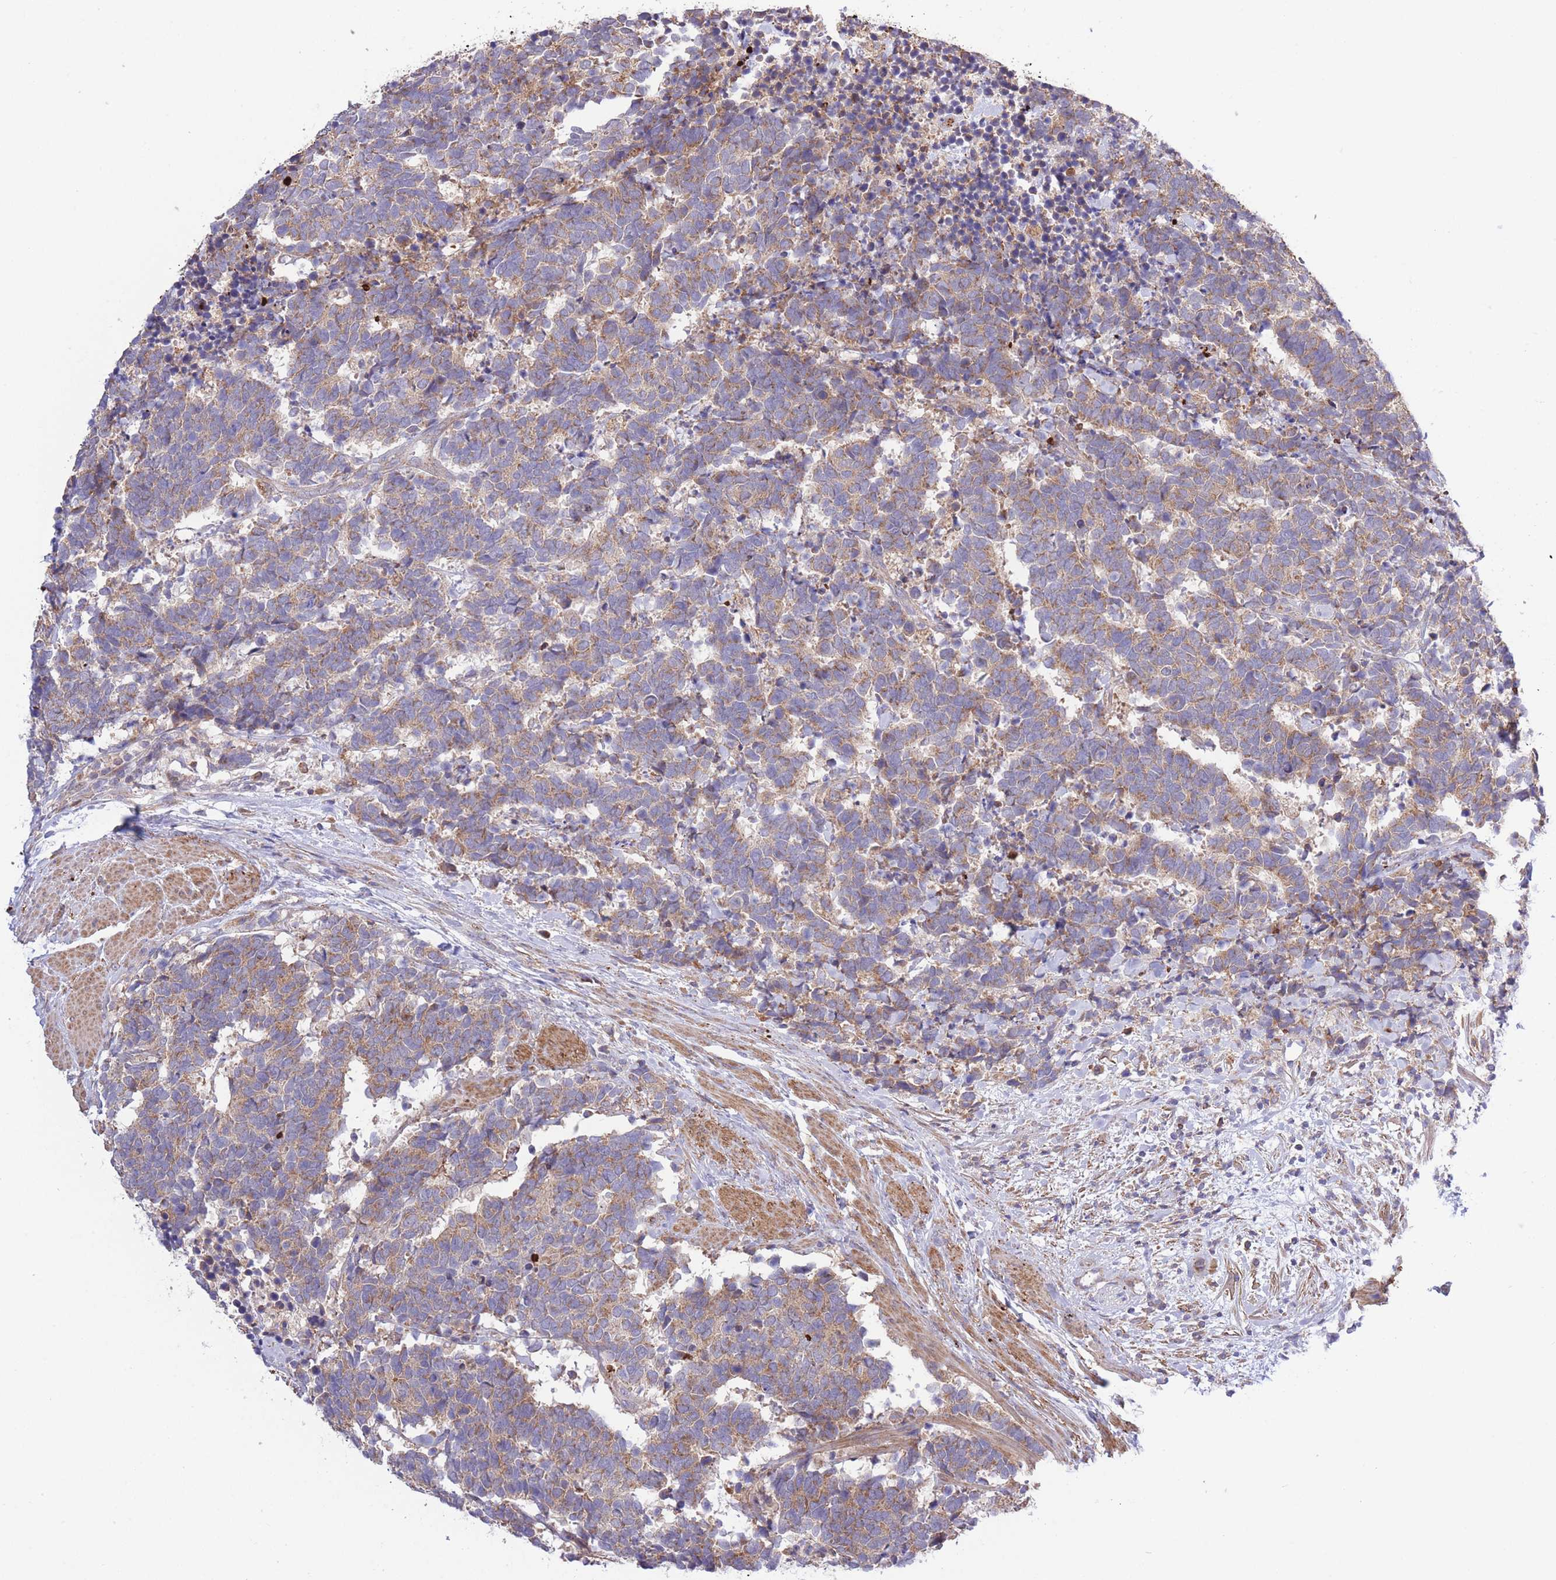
{"staining": {"intensity": "moderate", "quantity": ">75%", "location": "cytoplasmic/membranous"}, "tissue": "carcinoid", "cell_type": "Tumor cells", "image_type": "cancer", "snomed": [{"axis": "morphology", "description": "Carcinoma, NOS"}, {"axis": "morphology", "description": "Carcinoid, malignant, NOS"}, {"axis": "topography", "description": "Prostate"}], "caption": "Brown immunohistochemical staining in human malignant carcinoid exhibits moderate cytoplasmic/membranous positivity in approximately >75% of tumor cells.", "gene": "ATP13A2", "patient": {"sex": "male", "age": 57}}